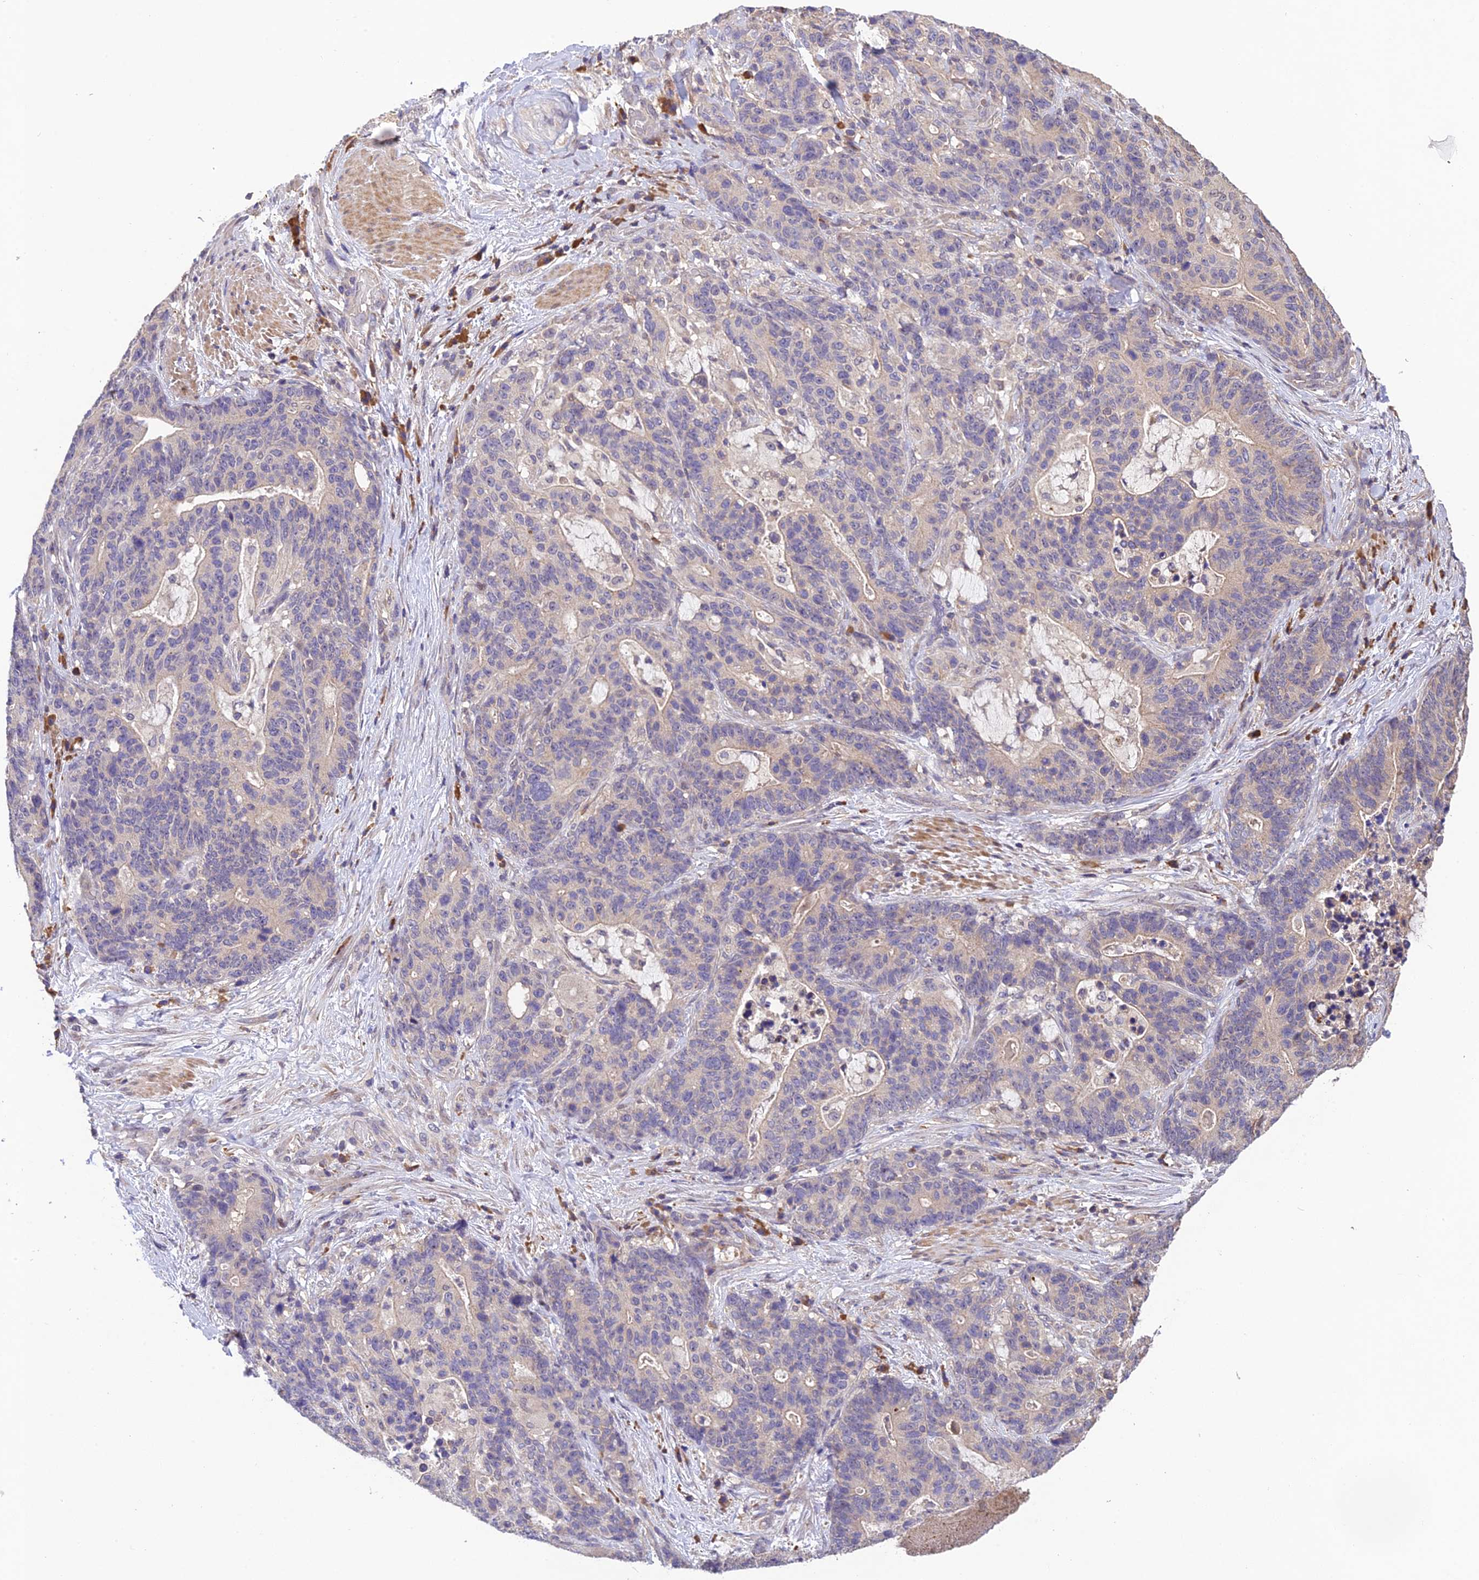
{"staining": {"intensity": "negative", "quantity": "none", "location": "none"}, "tissue": "stomach cancer", "cell_type": "Tumor cells", "image_type": "cancer", "snomed": [{"axis": "morphology", "description": "Normal tissue, NOS"}, {"axis": "morphology", "description": "Adenocarcinoma, NOS"}, {"axis": "topography", "description": "Stomach"}], "caption": "Adenocarcinoma (stomach) was stained to show a protein in brown. There is no significant staining in tumor cells.", "gene": "DENND5B", "patient": {"sex": "female", "age": 64}}